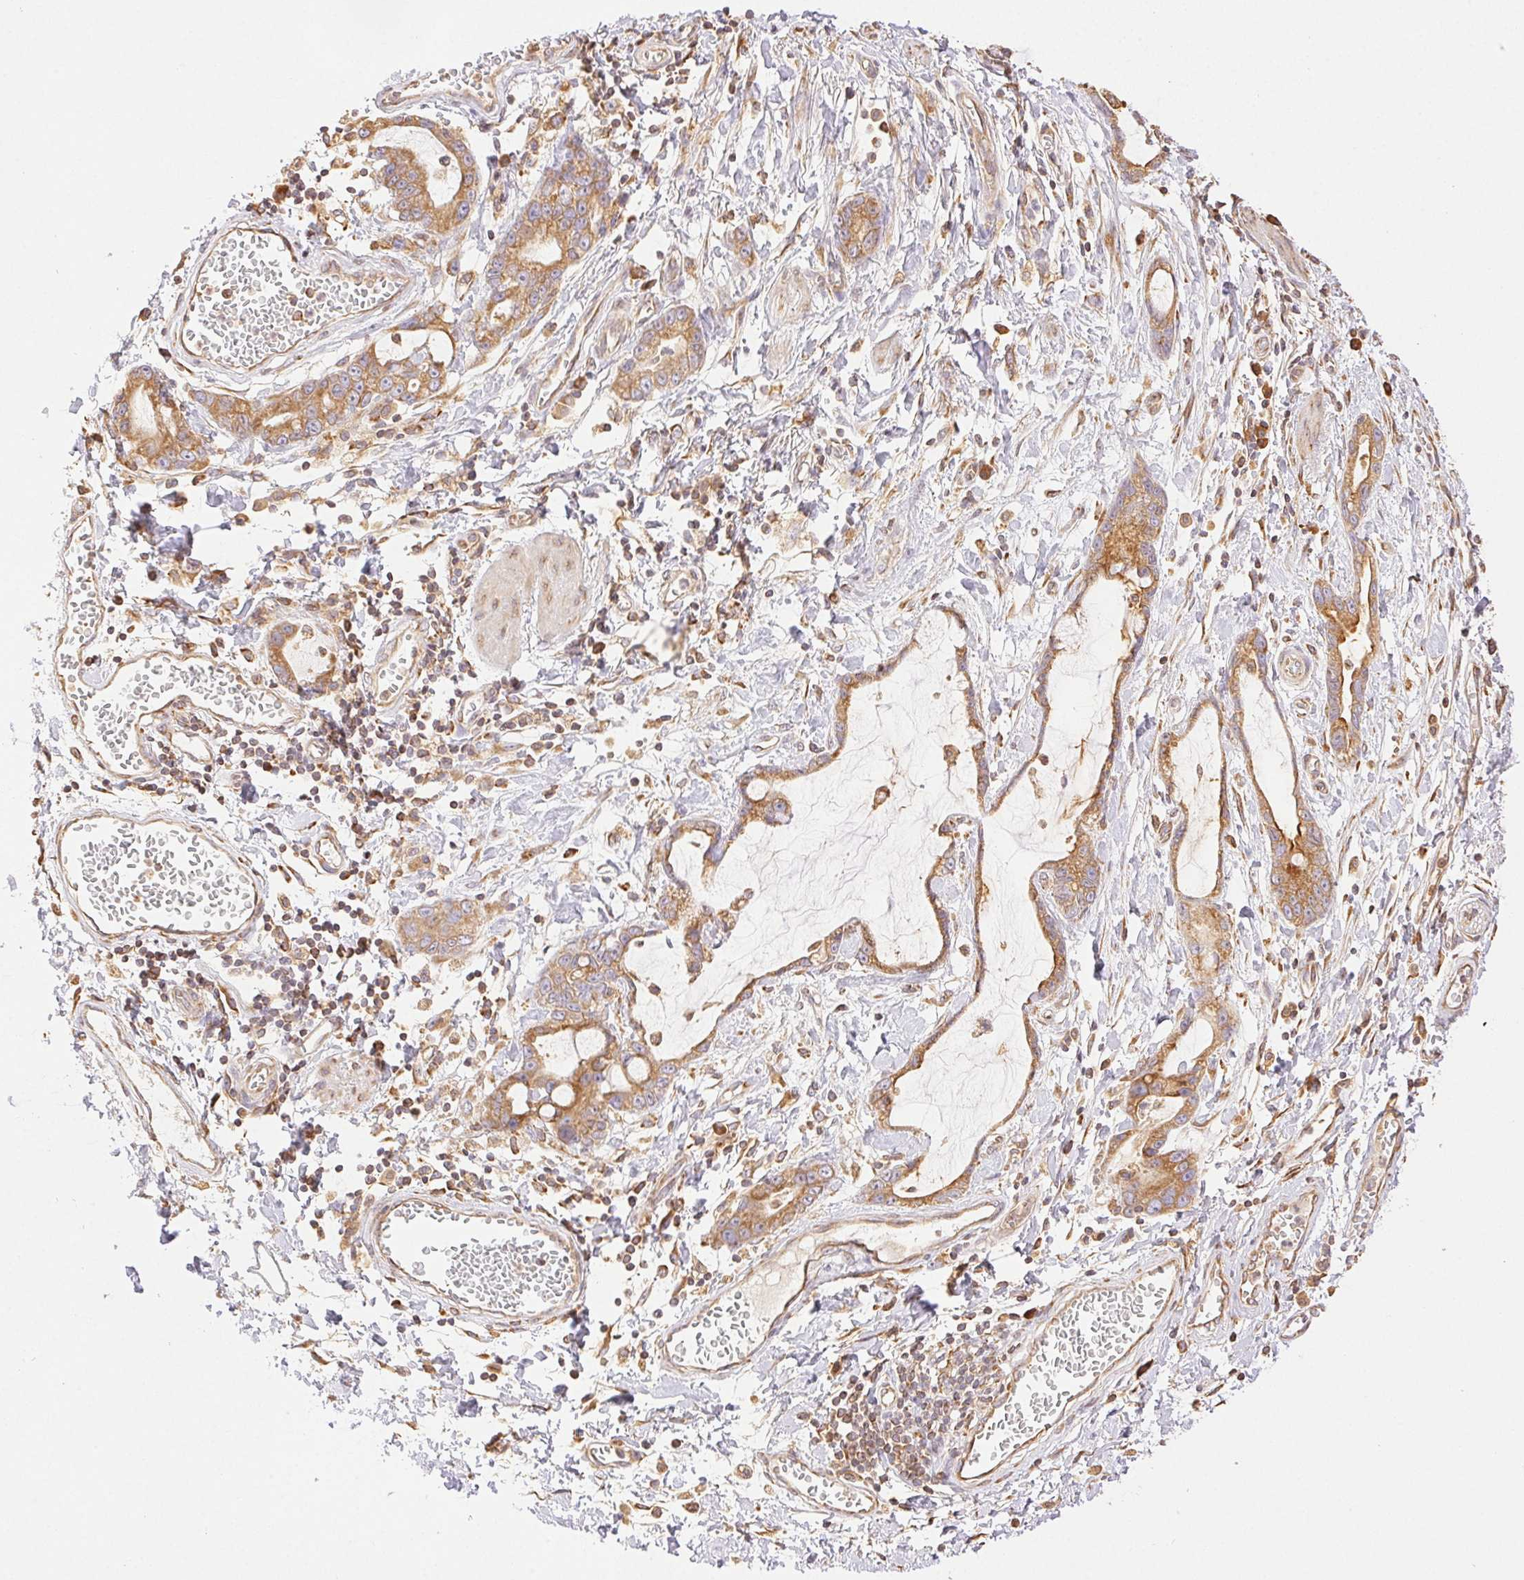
{"staining": {"intensity": "moderate", "quantity": ">75%", "location": "cytoplasmic/membranous"}, "tissue": "stomach cancer", "cell_type": "Tumor cells", "image_type": "cancer", "snomed": [{"axis": "morphology", "description": "Adenocarcinoma, NOS"}, {"axis": "topography", "description": "Stomach"}], "caption": "Tumor cells reveal medium levels of moderate cytoplasmic/membranous positivity in about >75% of cells in human stomach cancer.", "gene": "ENTREP1", "patient": {"sex": "male", "age": 55}}